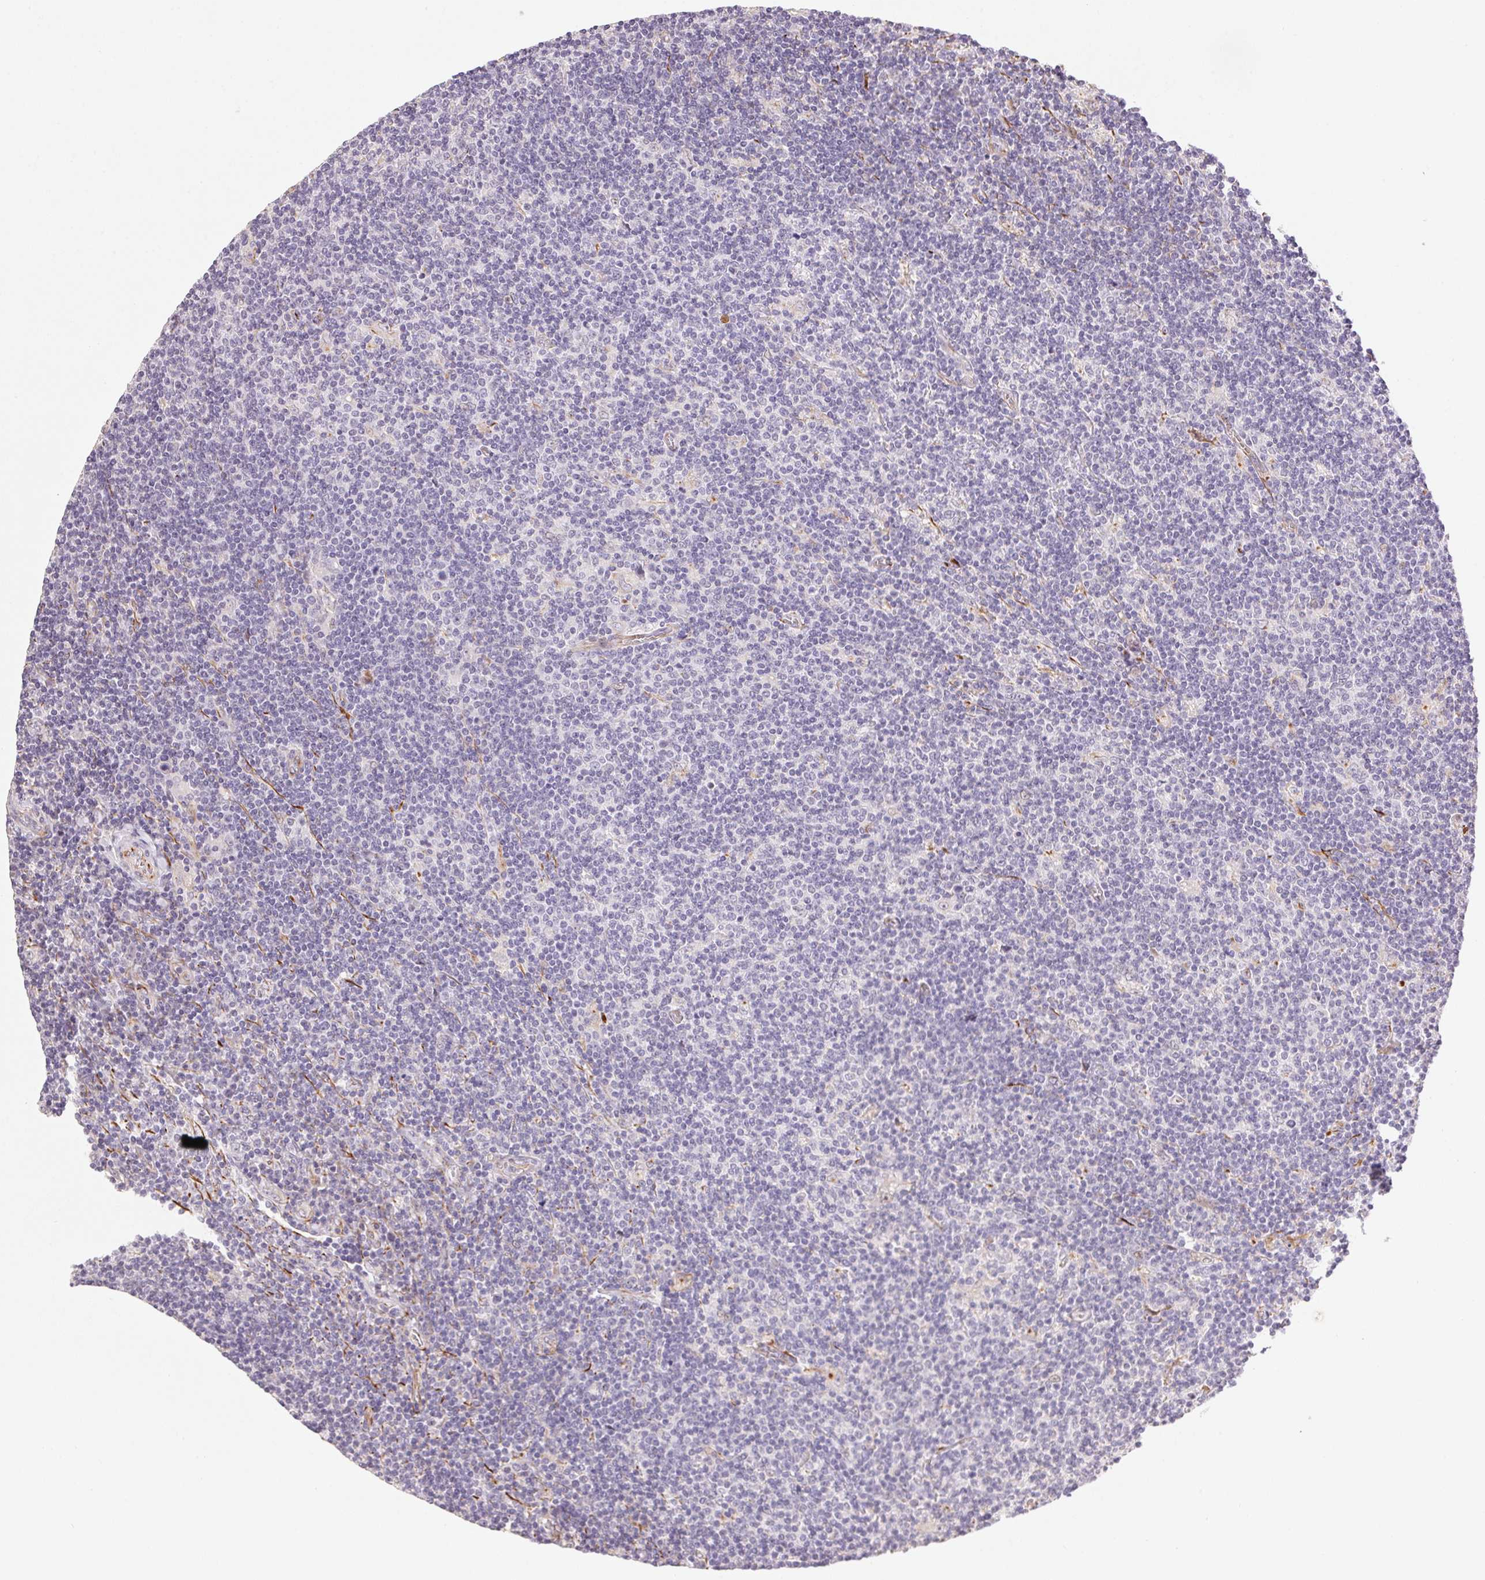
{"staining": {"intensity": "negative", "quantity": "none", "location": "none"}, "tissue": "lymphoma", "cell_type": "Tumor cells", "image_type": "cancer", "snomed": [{"axis": "morphology", "description": "Hodgkin's disease, NOS"}, {"axis": "topography", "description": "Lymph node"}], "caption": "IHC photomicrograph of neoplastic tissue: lymphoma stained with DAB (3,3'-diaminobenzidine) exhibits no significant protein expression in tumor cells.", "gene": "GYG2", "patient": {"sex": "male", "age": 40}}